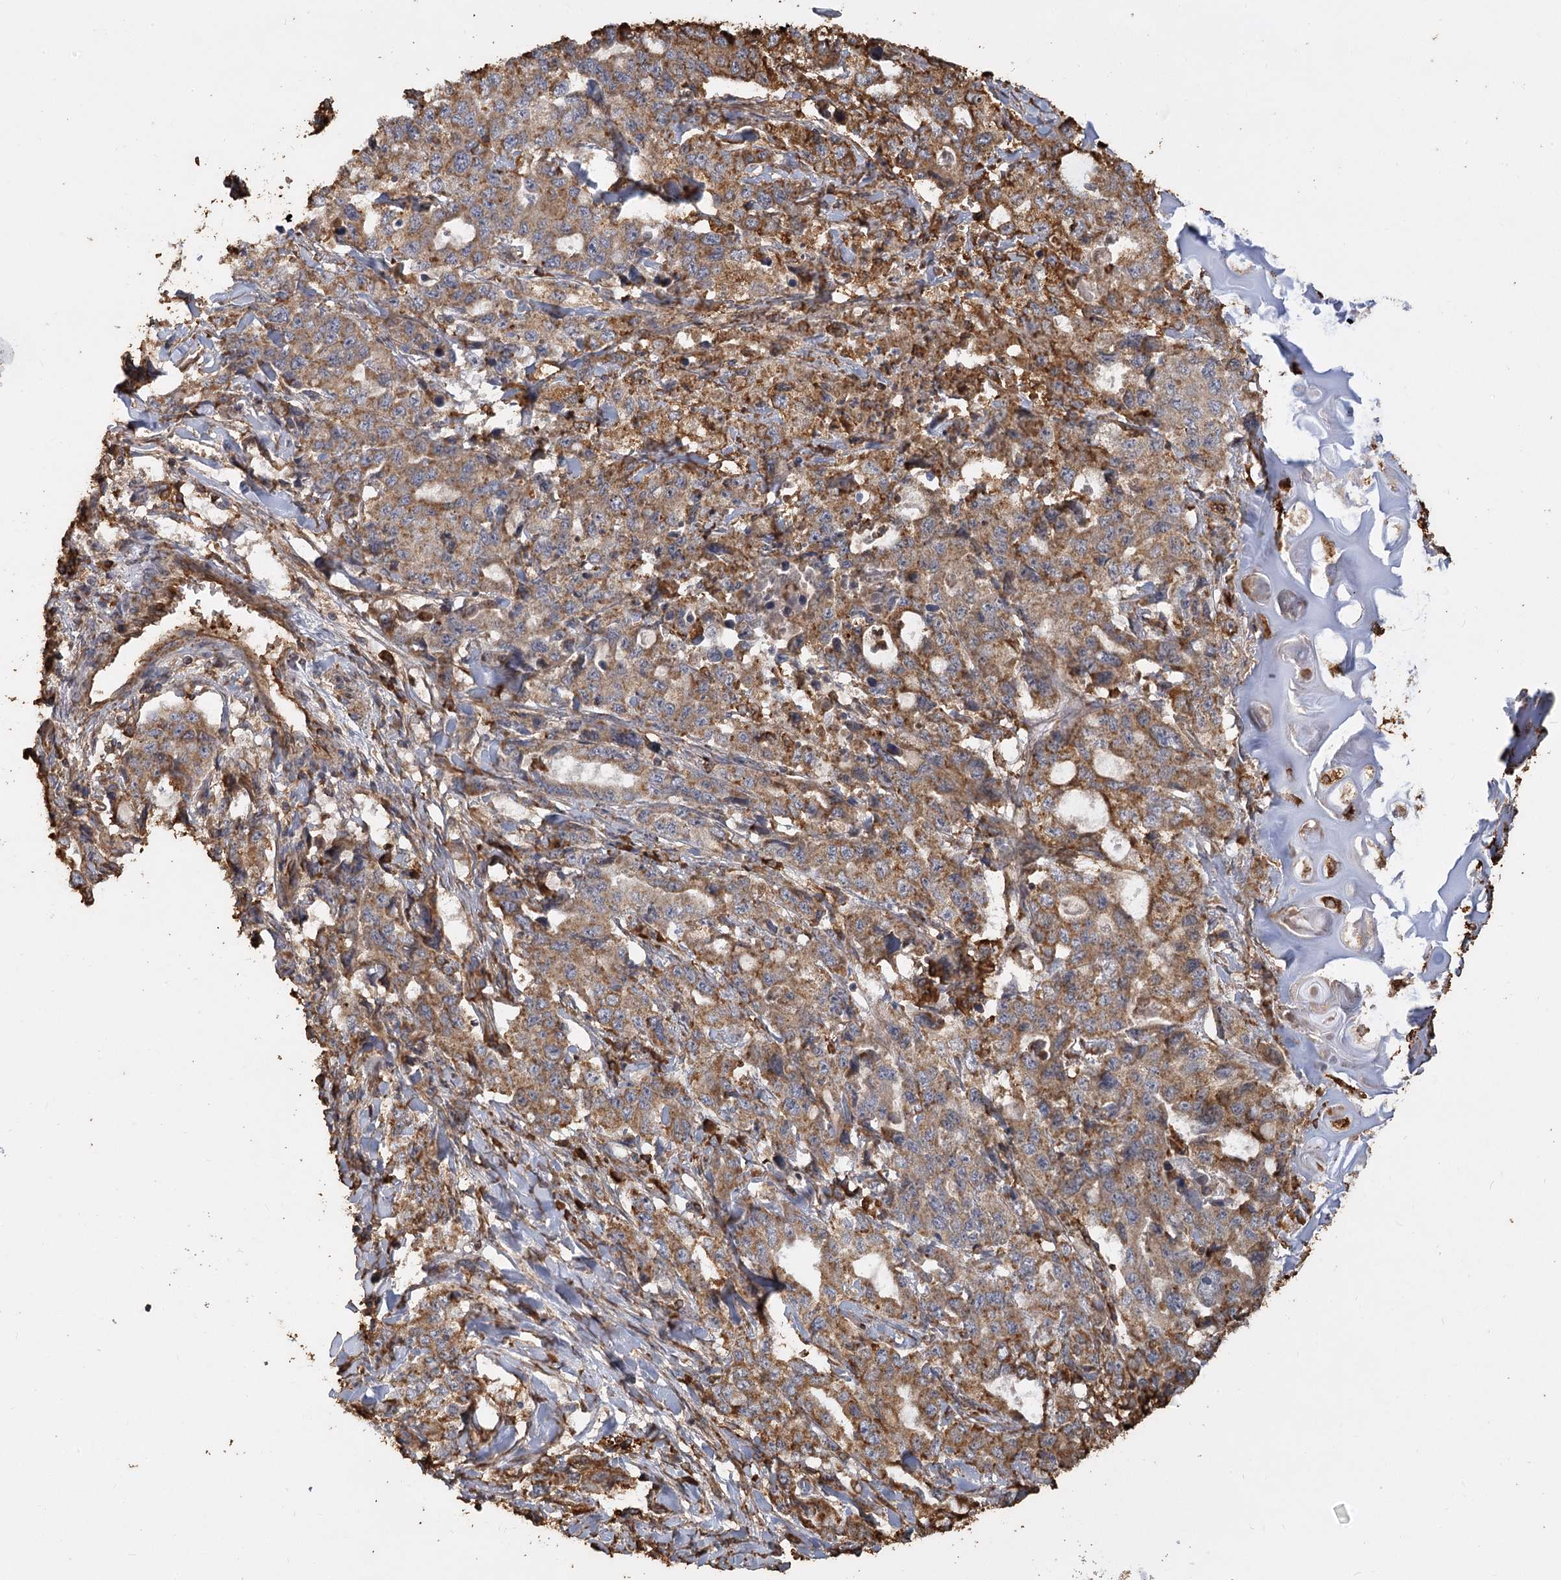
{"staining": {"intensity": "moderate", "quantity": ">75%", "location": "cytoplasmic/membranous"}, "tissue": "lung cancer", "cell_type": "Tumor cells", "image_type": "cancer", "snomed": [{"axis": "morphology", "description": "Adenocarcinoma, NOS"}, {"axis": "topography", "description": "Lung"}], "caption": "Immunohistochemistry photomicrograph of neoplastic tissue: human lung cancer stained using immunohistochemistry demonstrates medium levels of moderate protein expression localized specifically in the cytoplasmic/membranous of tumor cells, appearing as a cytoplasmic/membranous brown color.", "gene": "PIK3C2A", "patient": {"sex": "female", "age": 51}}